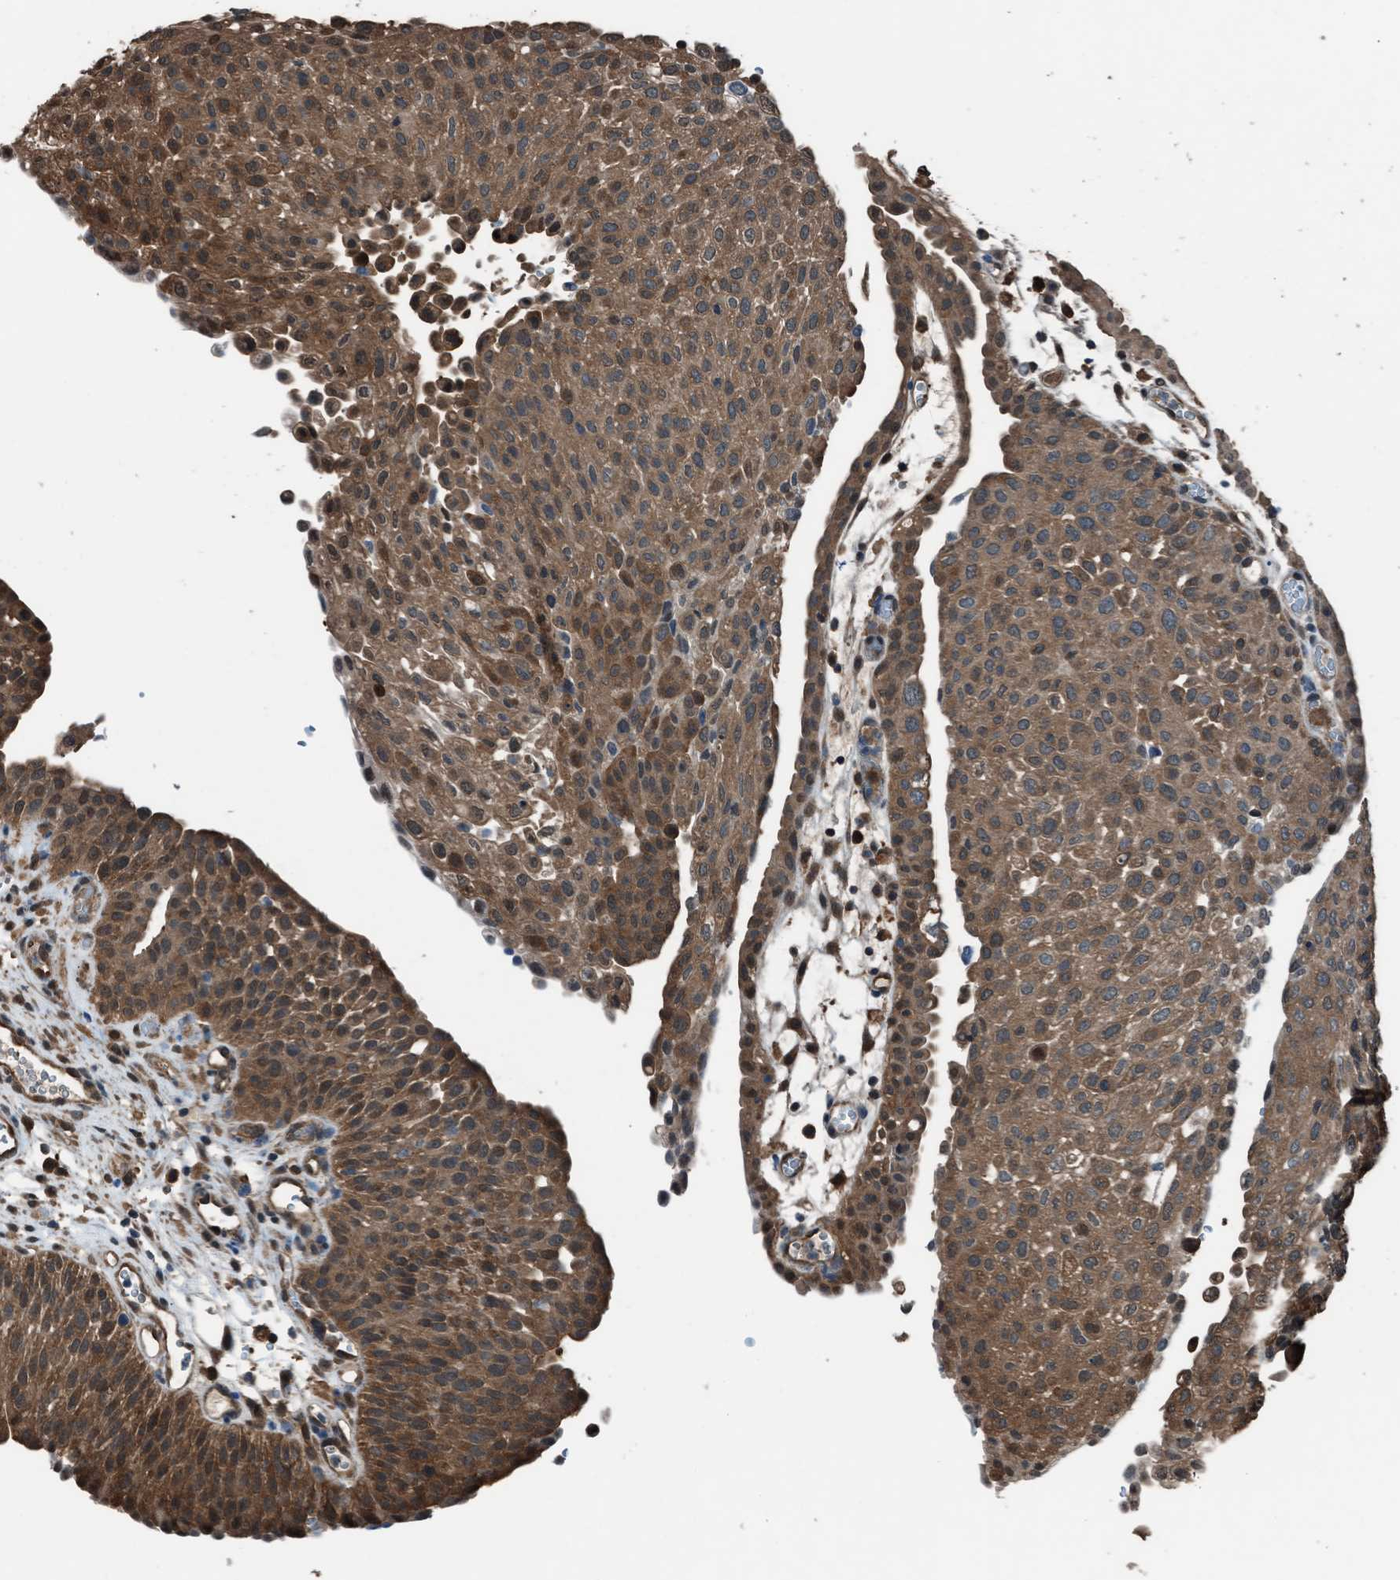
{"staining": {"intensity": "moderate", "quantity": ">75%", "location": "cytoplasmic/membranous"}, "tissue": "urothelial cancer", "cell_type": "Tumor cells", "image_type": "cancer", "snomed": [{"axis": "morphology", "description": "Urothelial carcinoma, Low grade"}, {"axis": "morphology", "description": "Urothelial carcinoma, High grade"}, {"axis": "topography", "description": "Urinary bladder"}], "caption": "Immunohistochemical staining of human urothelial cancer shows medium levels of moderate cytoplasmic/membranous positivity in approximately >75% of tumor cells.", "gene": "YWHAG", "patient": {"sex": "male", "age": 35}}